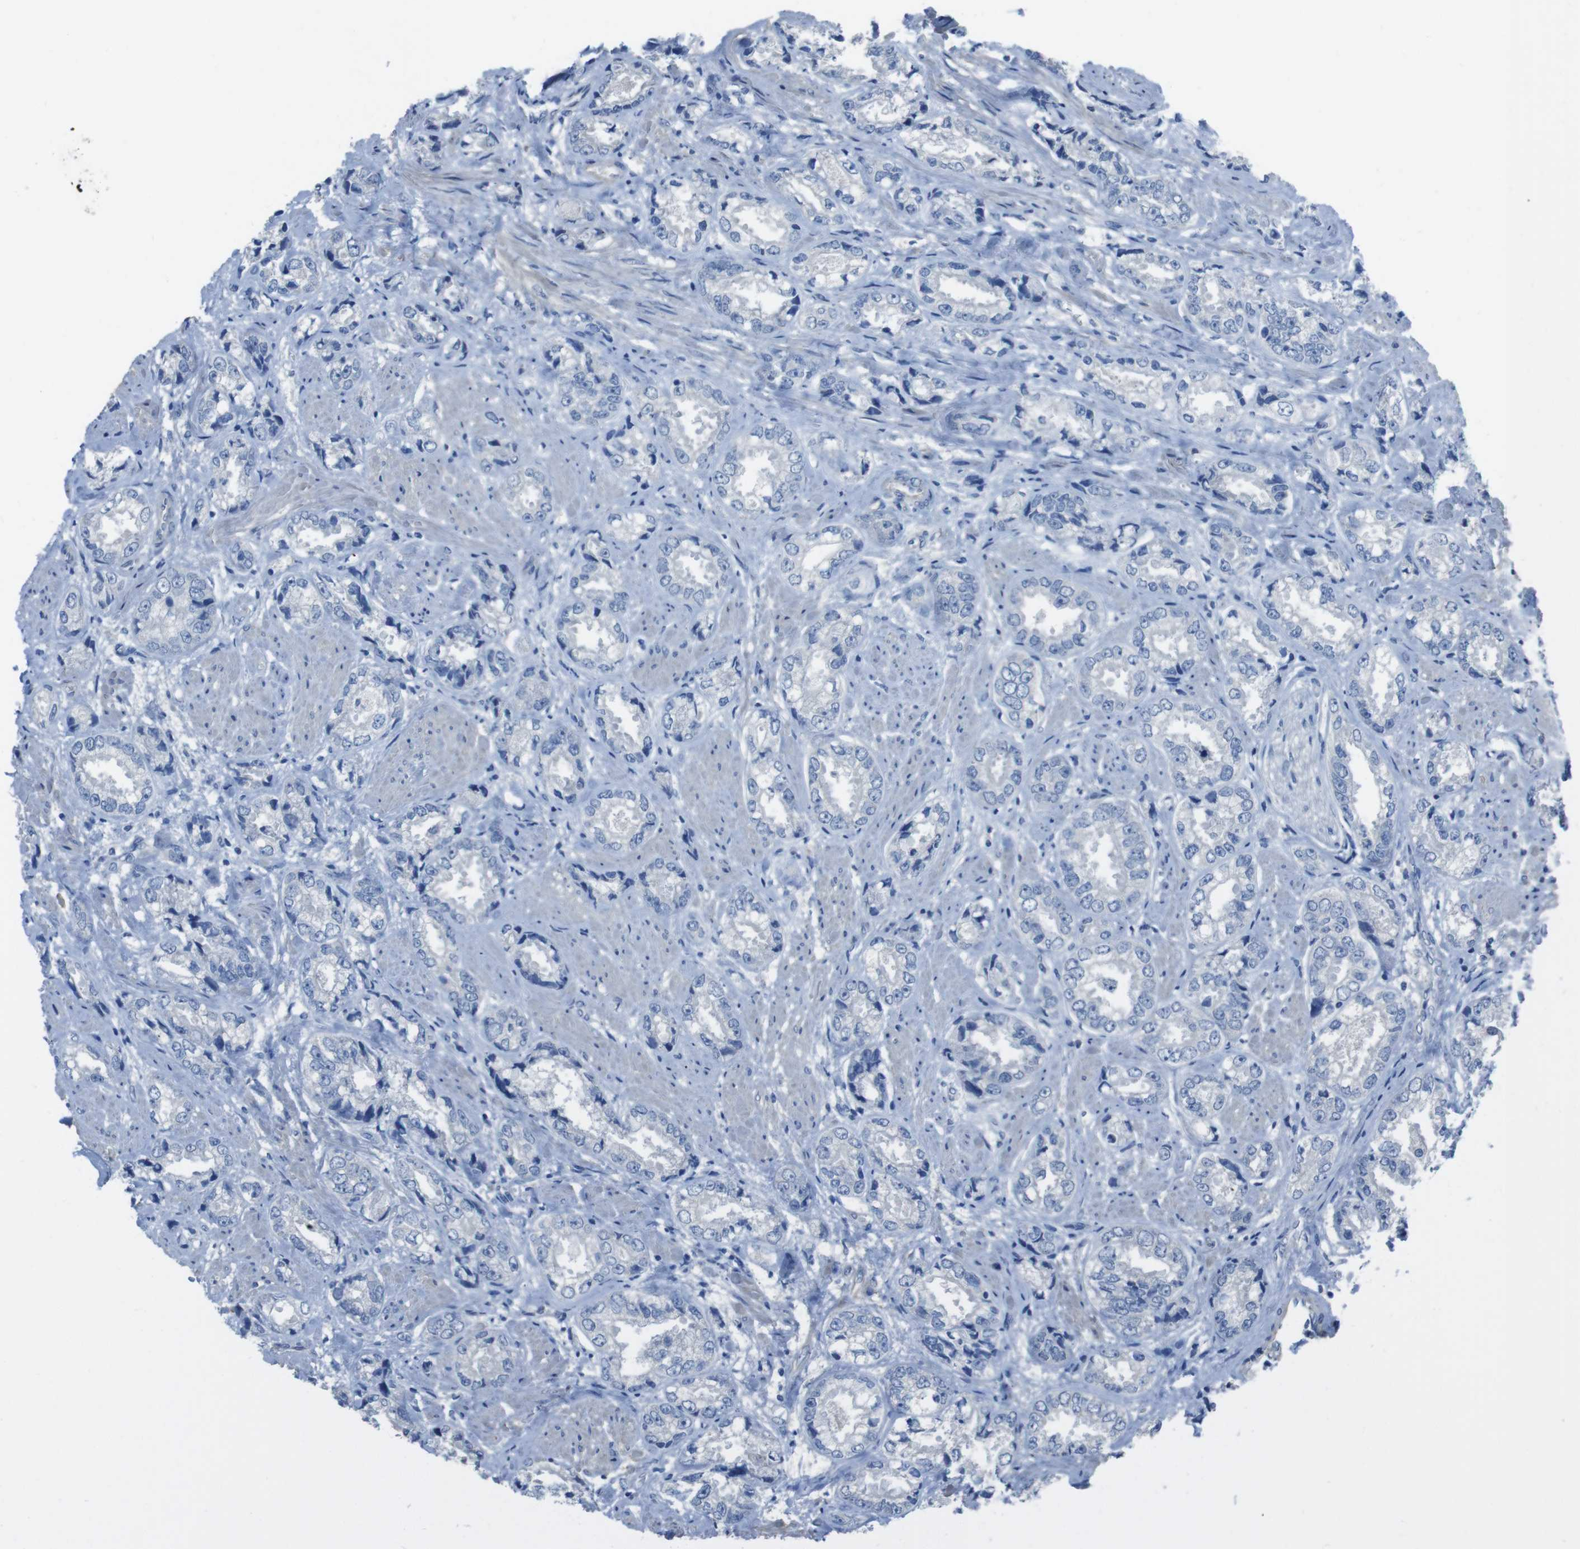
{"staining": {"intensity": "negative", "quantity": "none", "location": "none"}, "tissue": "prostate cancer", "cell_type": "Tumor cells", "image_type": "cancer", "snomed": [{"axis": "morphology", "description": "Adenocarcinoma, High grade"}, {"axis": "topography", "description": "Prostate"}], "caption": "Immunohistochemistry (IHC) histopathology image of human prostate cancer stained for a protein (brown), which exhibits no staining in tumor cells.", "gene": "CYP2C8", "patient": {"sex": "male", "age": 61}}